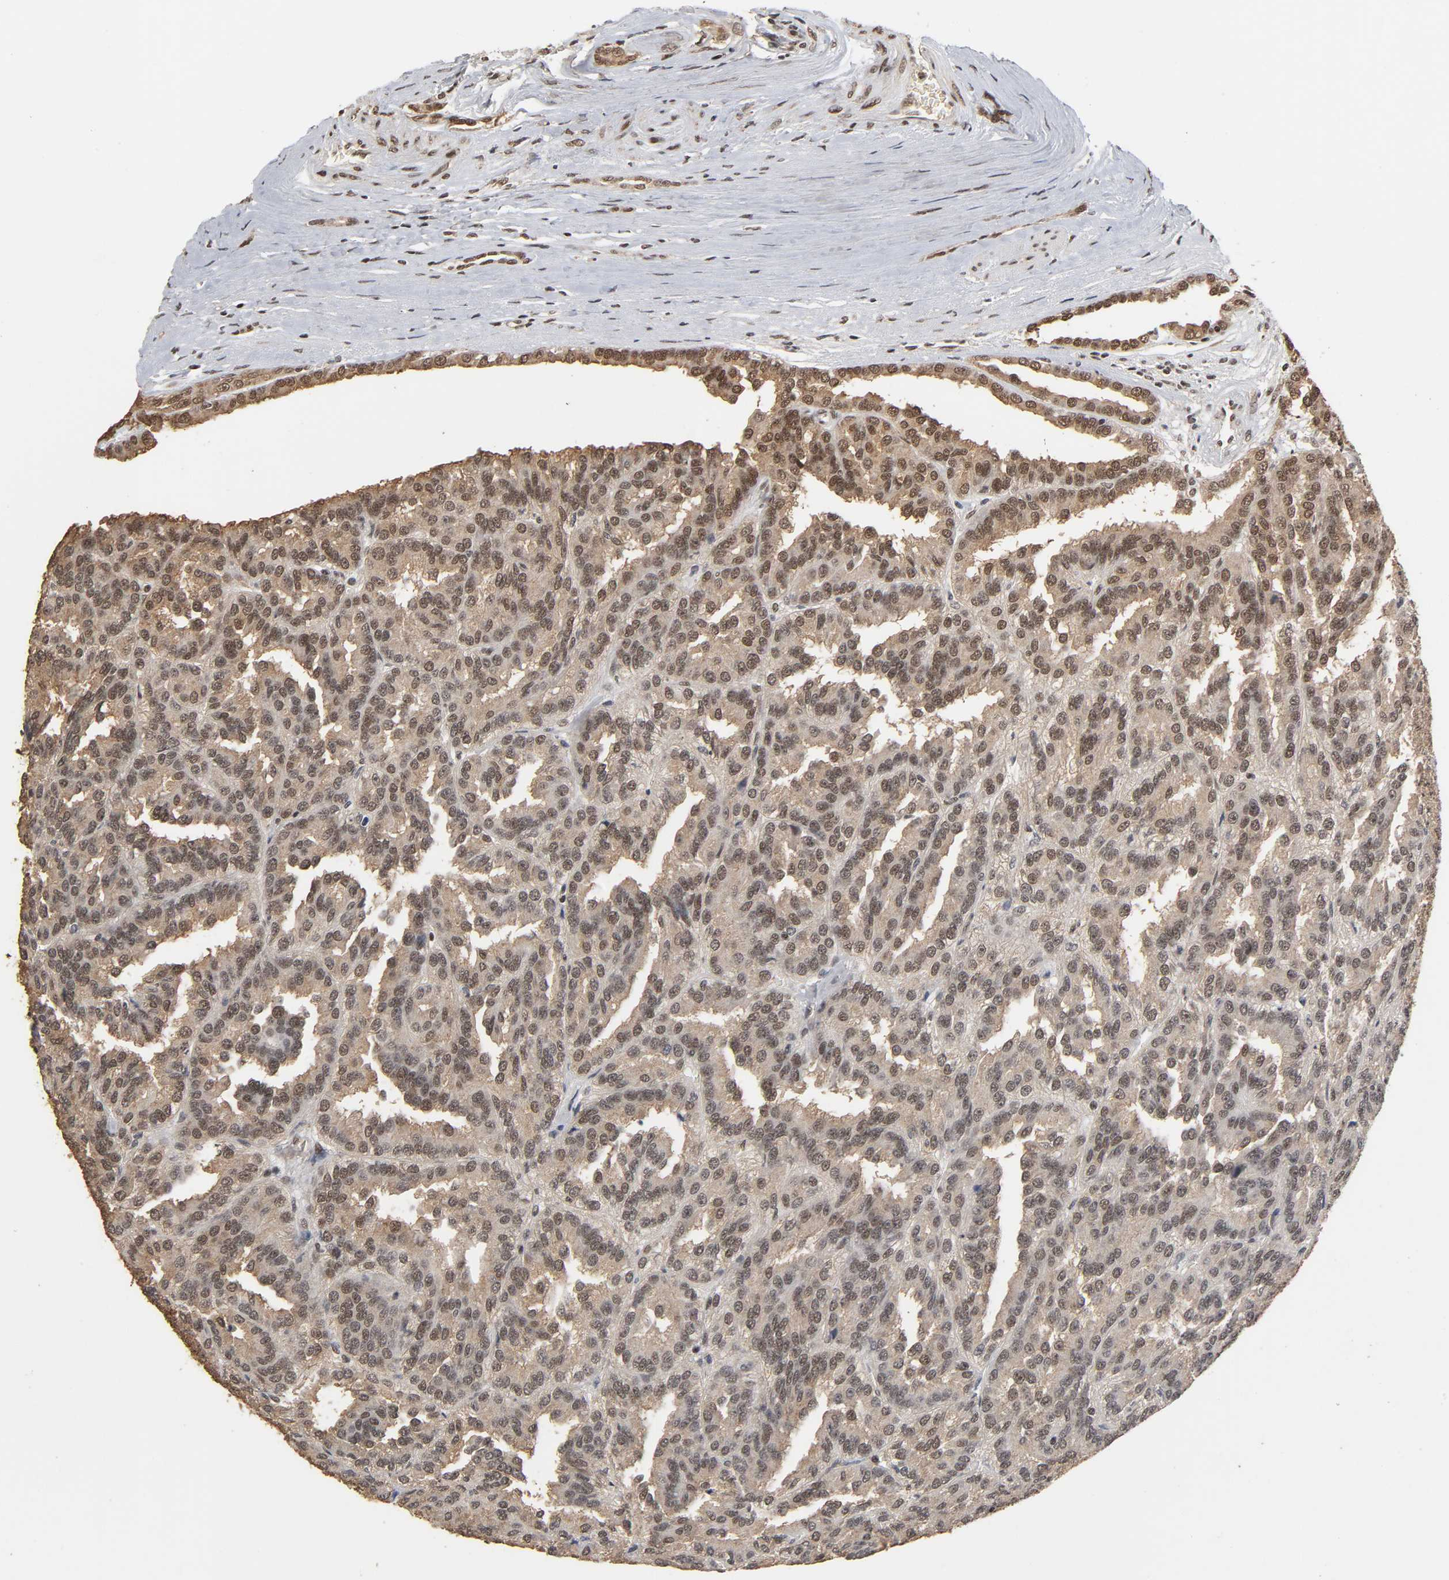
{"staining": {"intensity": "moderate", "quantity": ">75%", "location": "cytoplasmic/membranous,nuclear"}, "tissue": "renal cancer", "cell_type": "Tumor cells", "image_type": "cancer", "snomed": [{"axis": "morphology", "description": "Adenocarcinoma, NOS"}, {"axis": "topography", "description": "Kidney"}], "caption": "Immunohistochemical staining of human renal adenocarcinoma shows medium levels of moderate cytoplasmic/membranous and nuclear protein expression in about >75% of tumor cells. (DAB (3,3'-diaminobenzidine) IHC, brown staining for protein, blue staining for nuclei).", "gene": "ZNF384", "patient": {"sex": "male", "age": 46}}